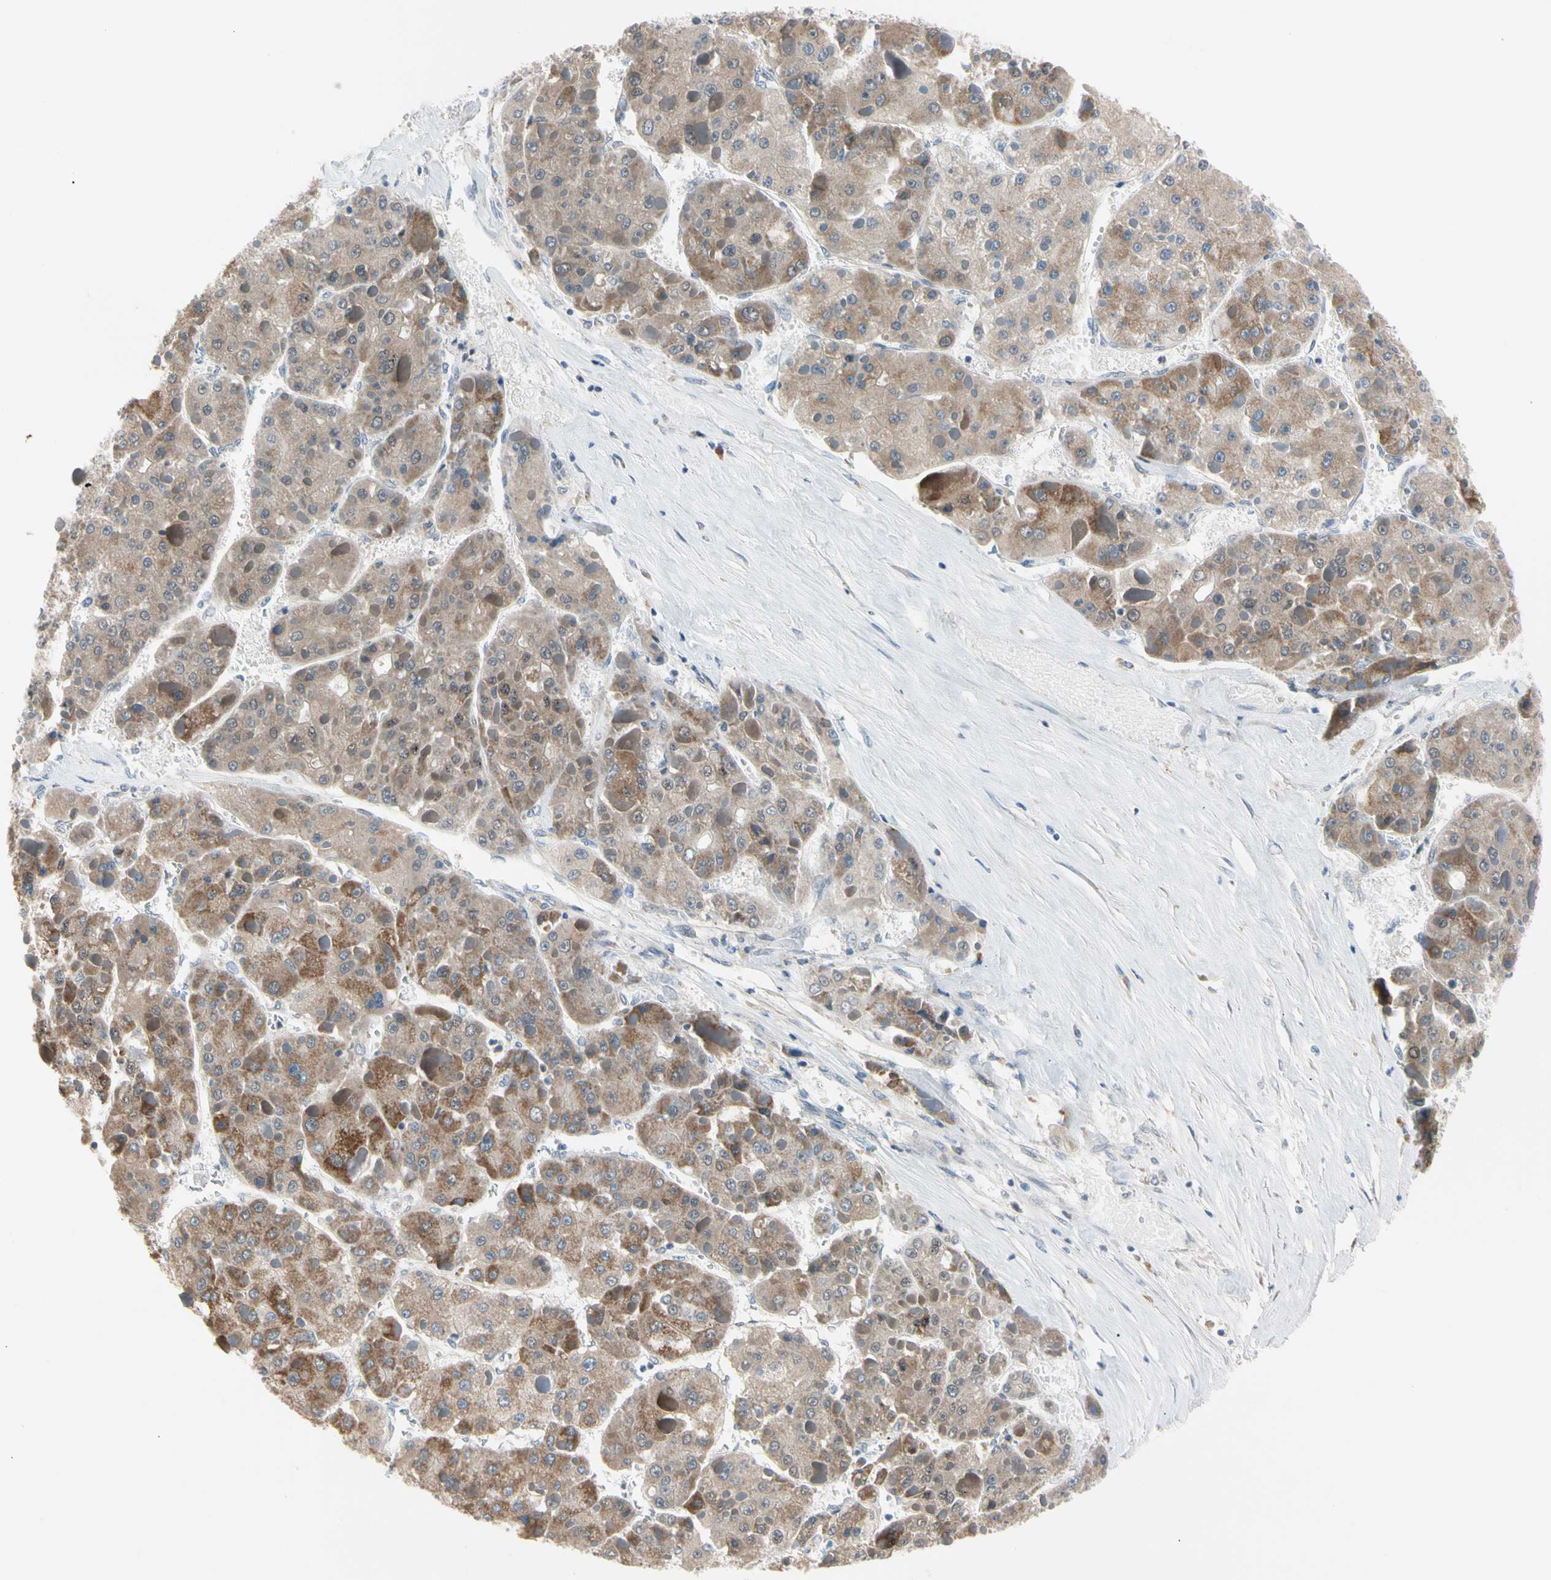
{"staining": {"intensity": "strong", "quantity": "25%-75%", "location": "cytoplasmic/membranous"}, "tissue": "liver cancer", "cell_type": "Tumor cells", "image_type": "cancer", "snomed": [{"axis": "morphology", "description": "Carcinoma, Hepatocellular, NOS"}, {"axis": "topography", "description": "Liver"}], "caption": "Approximately 25%-75% of tumor cells in liver cancer (hepatocellular carcinoma) demonstrate strong cytoplasmic/membranous protein expression as visualized by brown immunohistochemical staining.", "gene": "MARK1", "patient": {"sex": "female", "age": 73}}